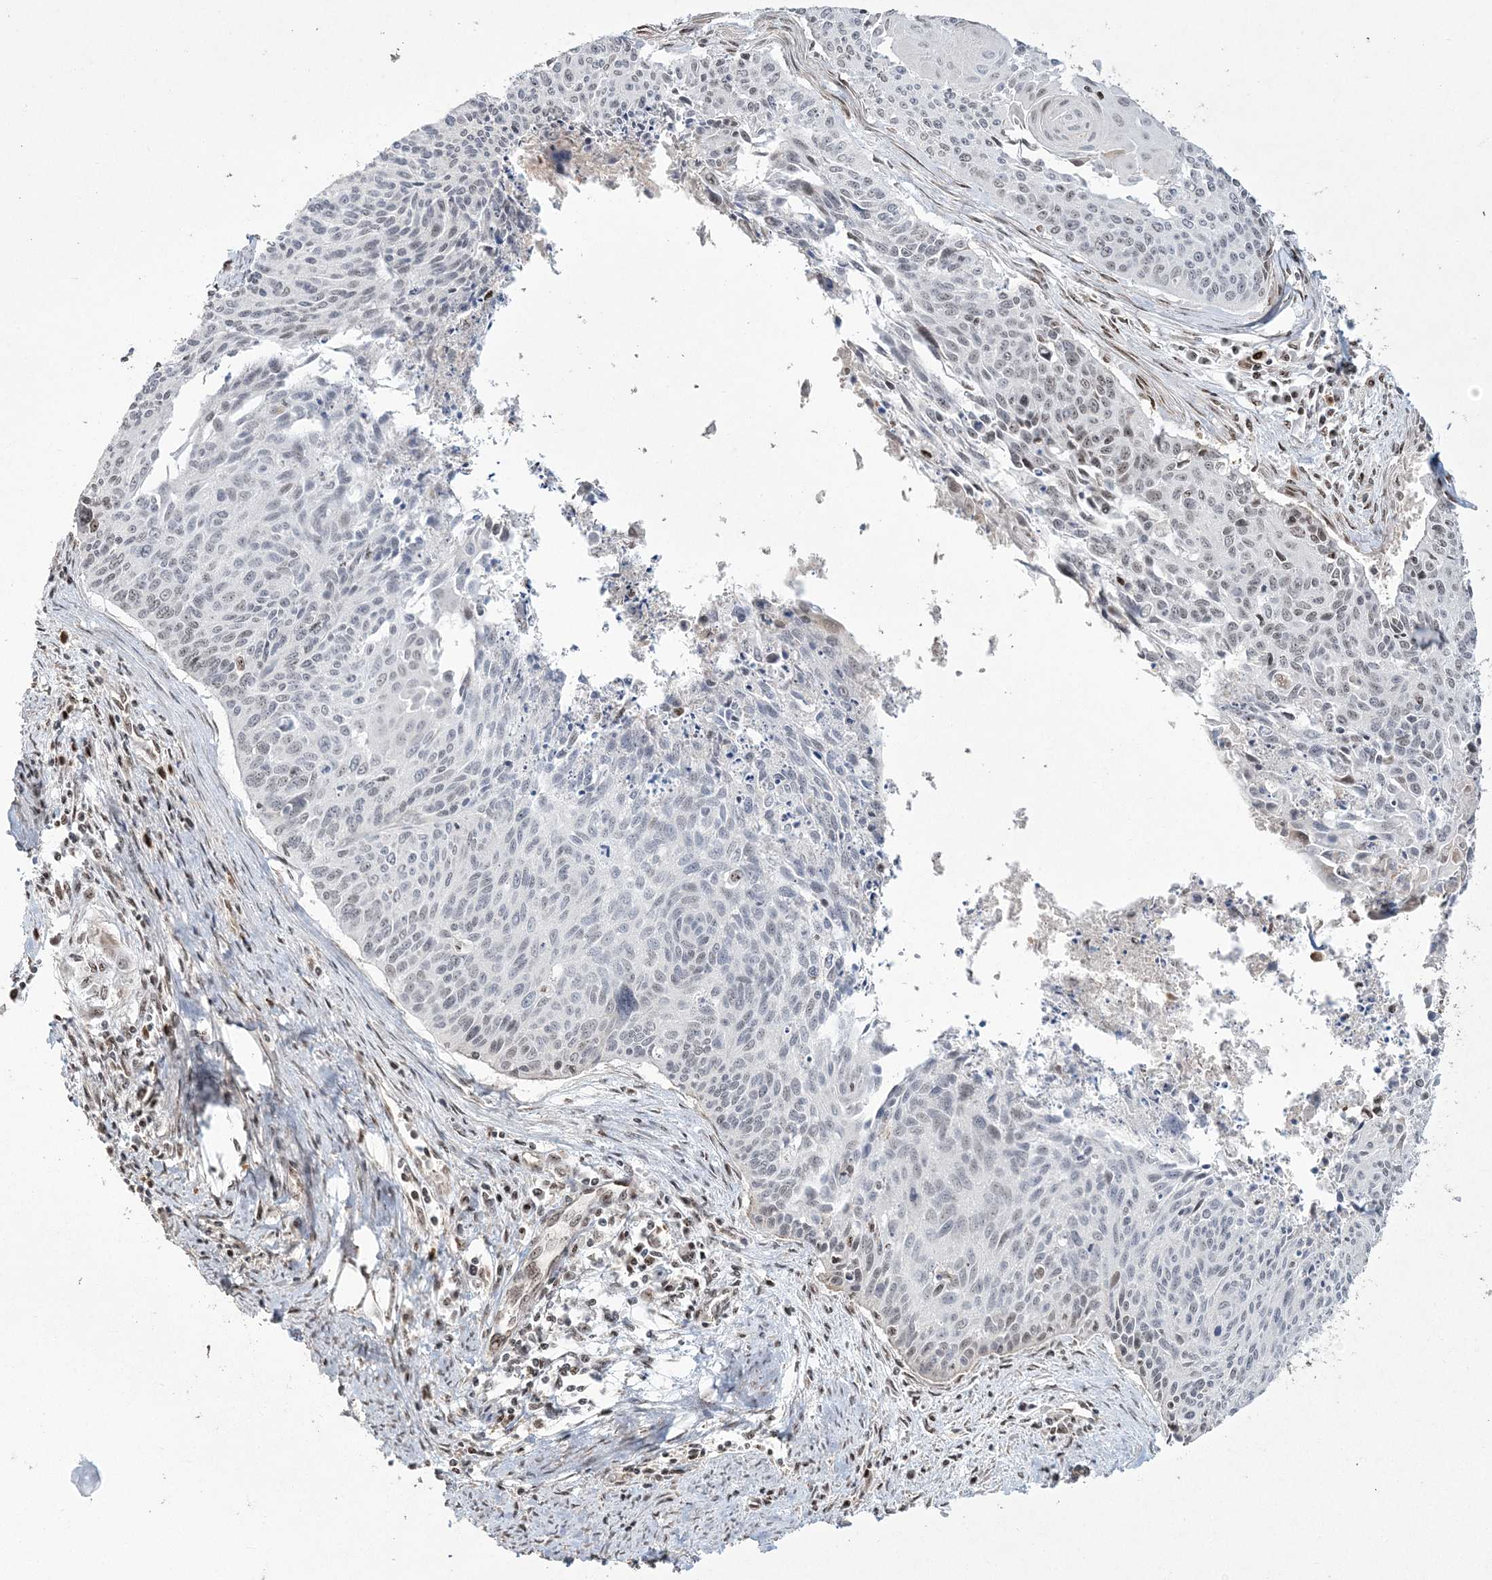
{"staining": {"intensity": "weak", "quantity": "<25%", "location": "nuclear"}, "tissue": "cervical cancer", "cell_type": "Tumor cells", "image_type": "cancer", "snomed": [{"axis": "morphology", "description": "Squamous cell carcinoma, NOS"}, {"axis": "topography", "description": "Cervix"}], "caption": "Immunohistochemistry (IHC) of human squamous cell carcinoma (cervical) shows no expression in tumor cells.", "gene": "RBM17", "patient": {"sex": "female", "age": 55}}